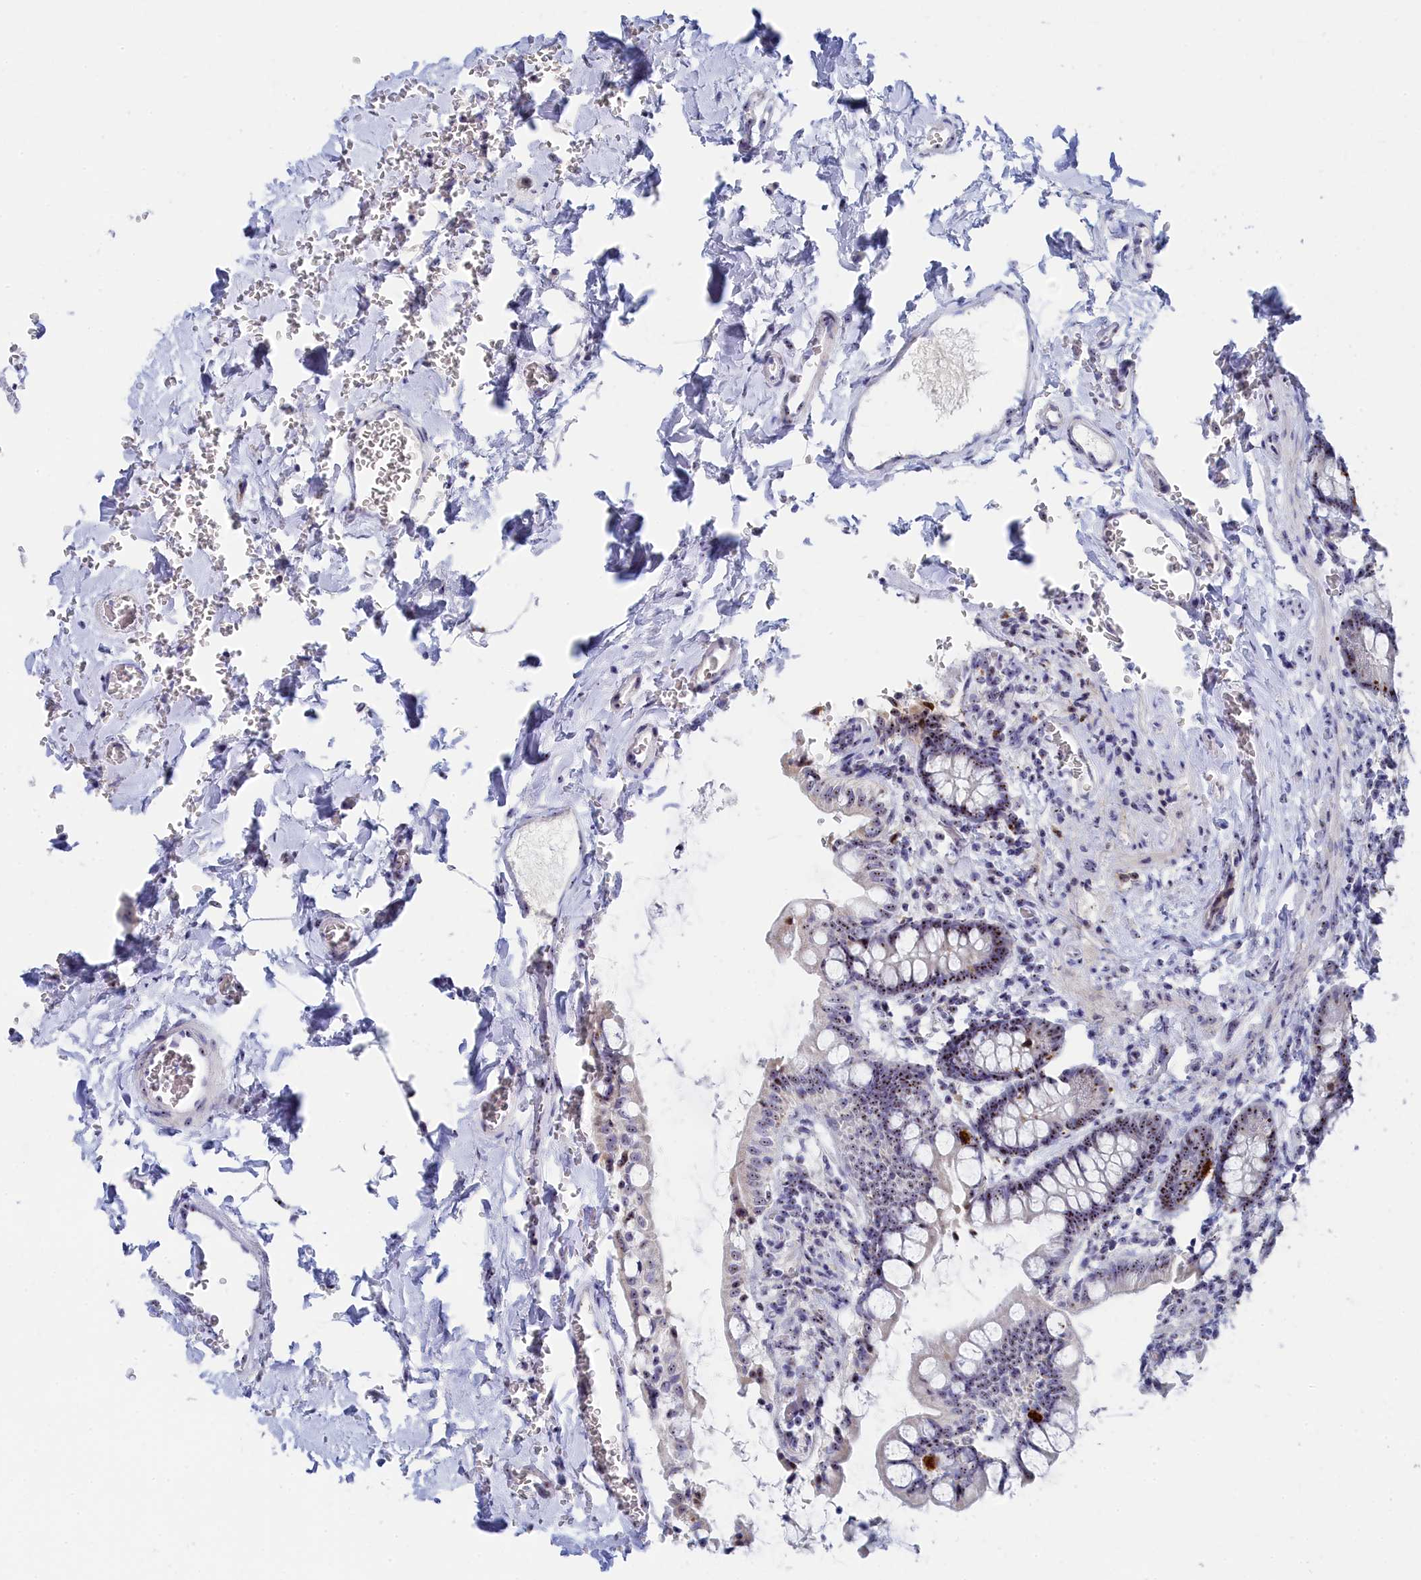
{"staining": {"intensity": "strong", "quantity": "25%-75%", "location": "nuclear"}, "tissue": "small intestine", "cell_type": "Glandular cells", "image_type": "normal", "snomed": [{"axis": "morphology", "description": "Normal tissue, NOS"}, {"axis": "topography", "description": "Small intestine"}], "caption": "High-power microscopy captured an immunohistochemistry (IHC) image of unremarkable small intestine, revealing strong nuclear staining in approximately 25%-75% of glandular cells. The staining was performed using DAB (3,3'-diaminobenzidine), with brown indicating positive protein expression. Nuclei are stained blue with hematoxylin.", "gene": "RSL1D1", "patient": {"sex": "male", "age": 52}}